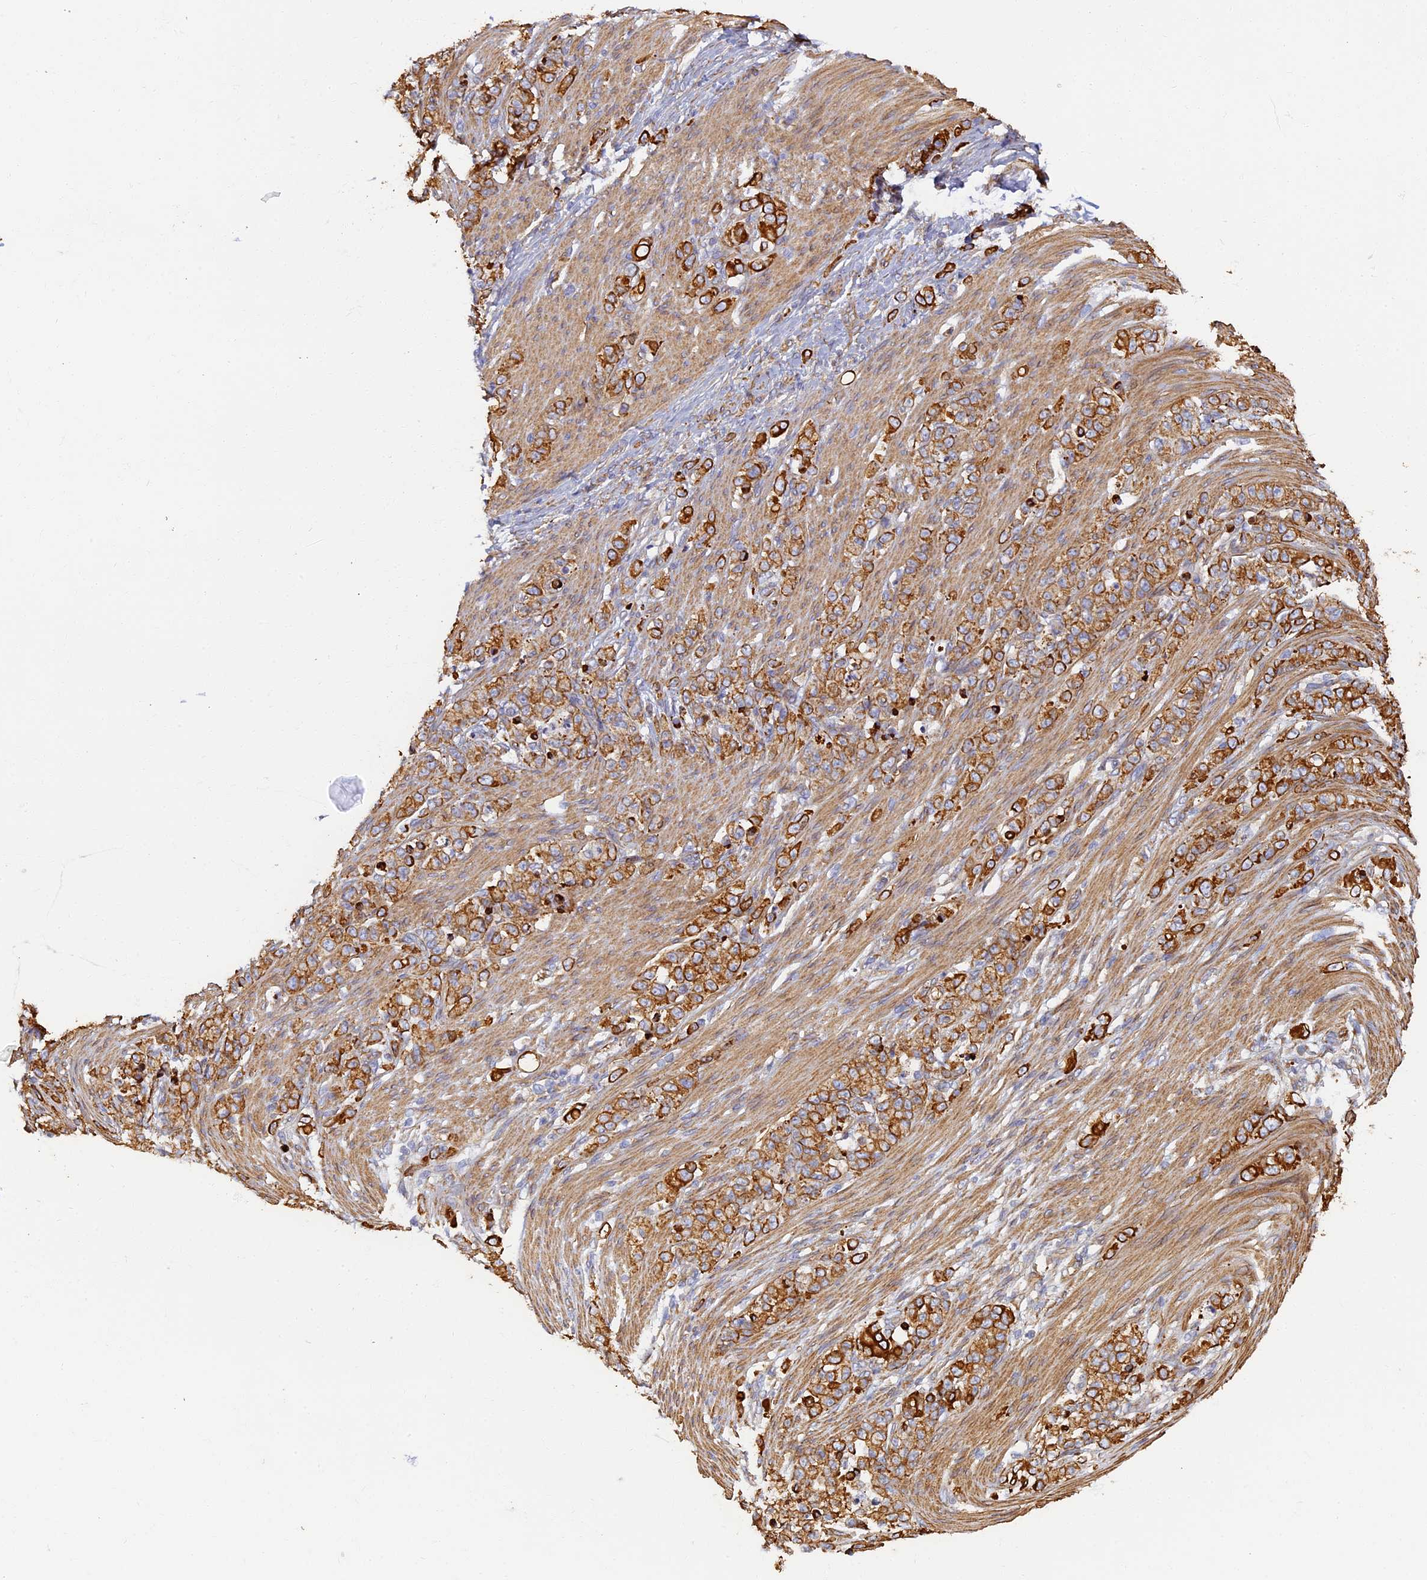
{"staining": {"intensity": "strong", "quantity": ">75%", "location": "cytoplasmic/membranous"}, "tissue": "stomach cancer", "cell_type": "Tumor cells", "image_type": "cancer", "snomed": [{"axis": "morphology", "description": "Adenocarcinoma, NOS"}, {"axis": "topography", "description": "Stomach"}], "caption": "Adenocarcinoma (stomach) stained with DAB (3,3'-diaminobenzidine) immunohistochemistry (IHC) demonstrates high levels of strong cytoplasmic/membranous staining in approximately >75% of tumor cells.", "gene": "LRRC57", "patient": {"sex": "female", "age": 79}}